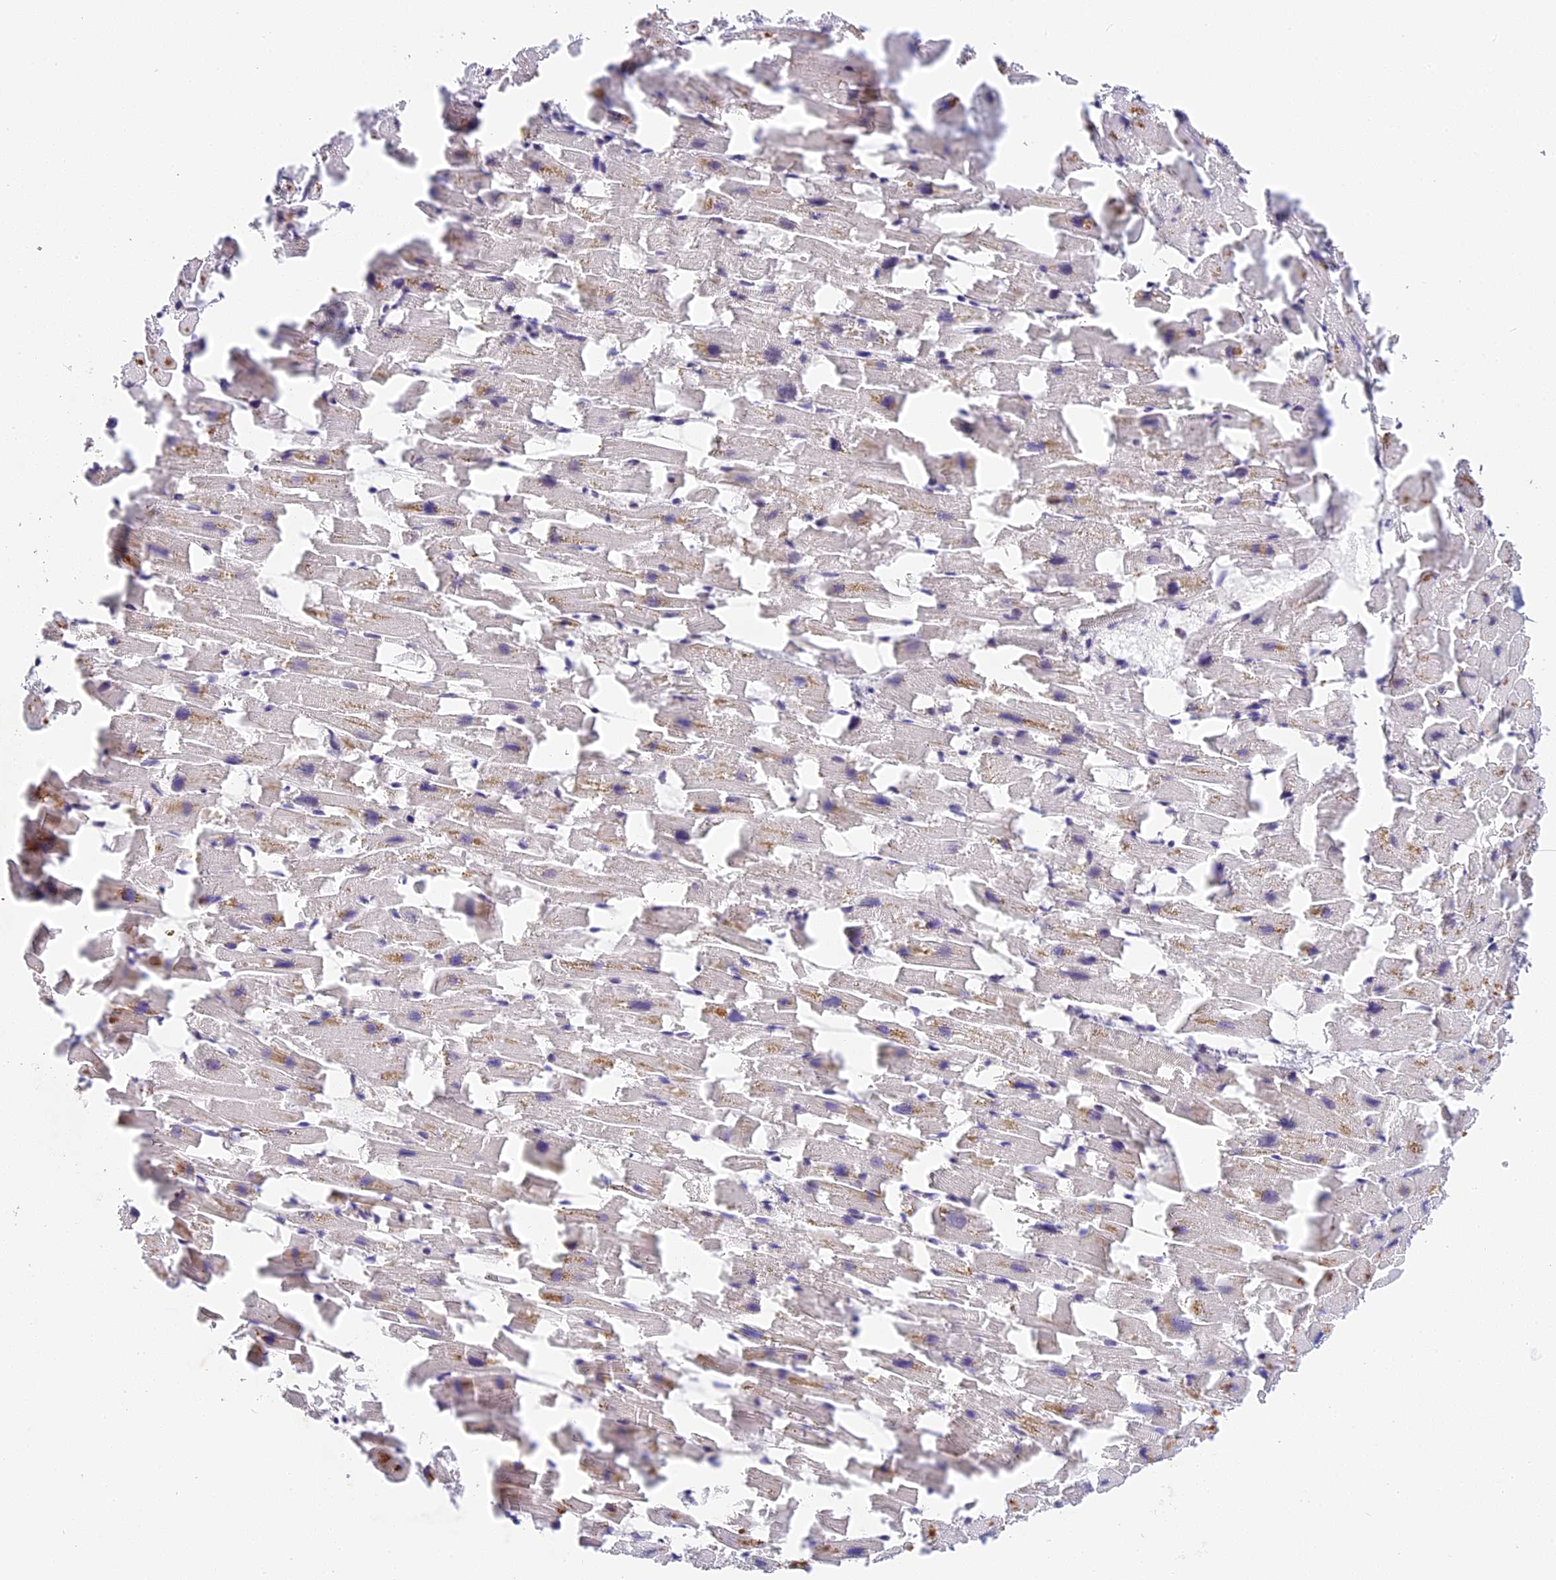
{"staining": {"intensity": "weak", "quantity": "25%-75%", "location": "cytoplasmic/membranous"}, "tissue": "heart muscle", "cell_type": "Cardiomyocytes", "image_type": "normal", "snomed": [{"axis": "morphology", "description": "Normal tissue, NOS"}, {"axis": "topography", "description": "Heart"}], "caption": "The photomicrograph displays staining of benign heart muscle, revealing weak cytoplasmic/membranous protein staining (brown color) within cardiomyocytes.", "gene": "BSCL2", "patient": {"sex": "female", "age": 64}}